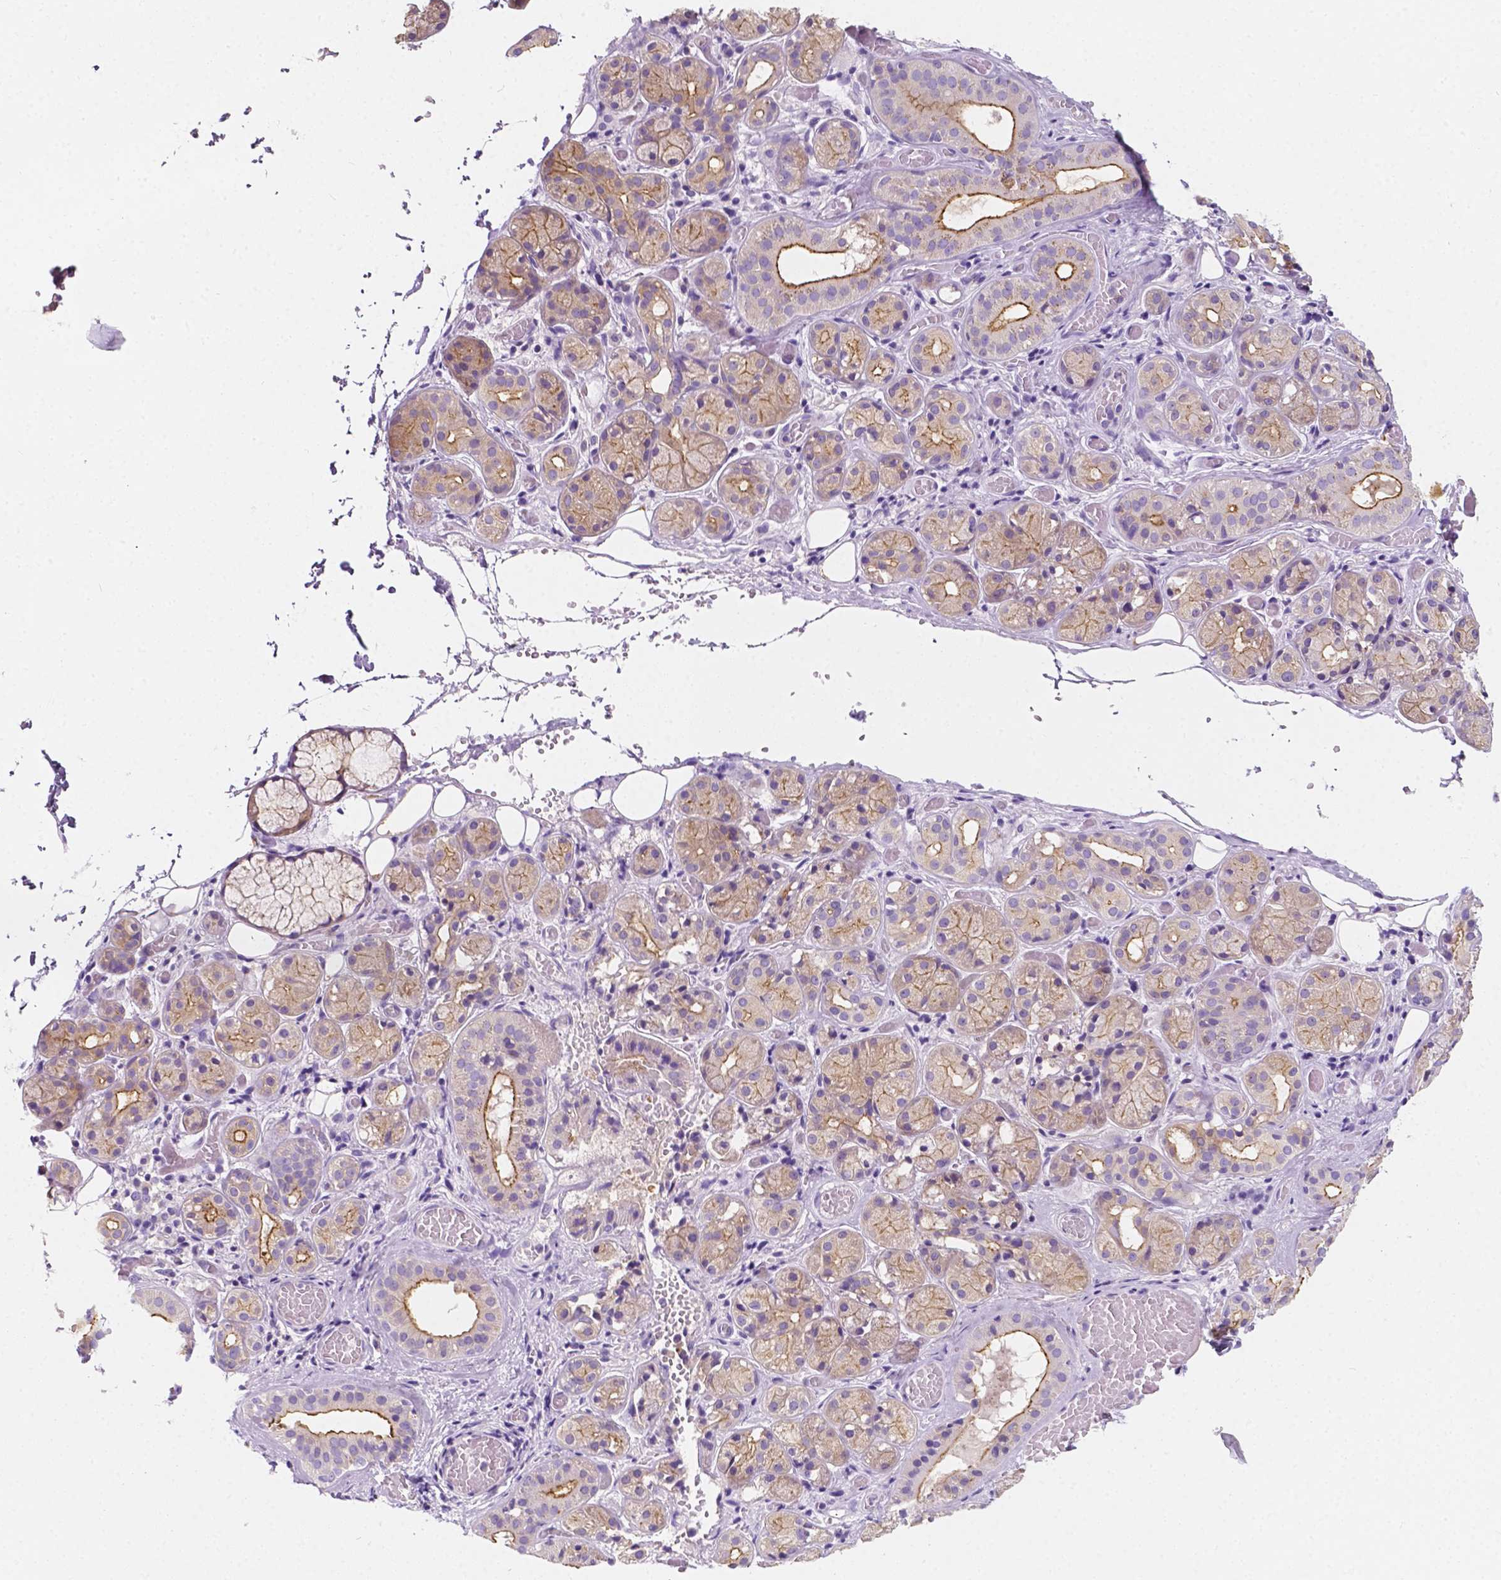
{"staining": {"intensity": "weak", "quantity": "<25%", "location": "cytoplasmic/membranous"}, "tissue": "salivary gland", "cell_type": "Glandular cells", "image_type": "normal", "snomed": [{"axis": "morphology", "description": "Normal tissue, NOS"}, {"axis": "topography", "description": "Salivary gland"}, {"axis": "topography", "description": "Peripheral nerve tissue"}], "caption": "Immunohistochemistry (IHC) image of normal salivary gland: salivary gland stained with DAB (3,3'-diaminobenzidine) shows no significant protein expression in glandular cells. Brightfield microscopy of immunohistochemistry stained with DAB (brown) and hematoxylin (blue), captured at high magnification.", "gene": "SIRT2", "patient": {"sex": "male", "age": 71}}